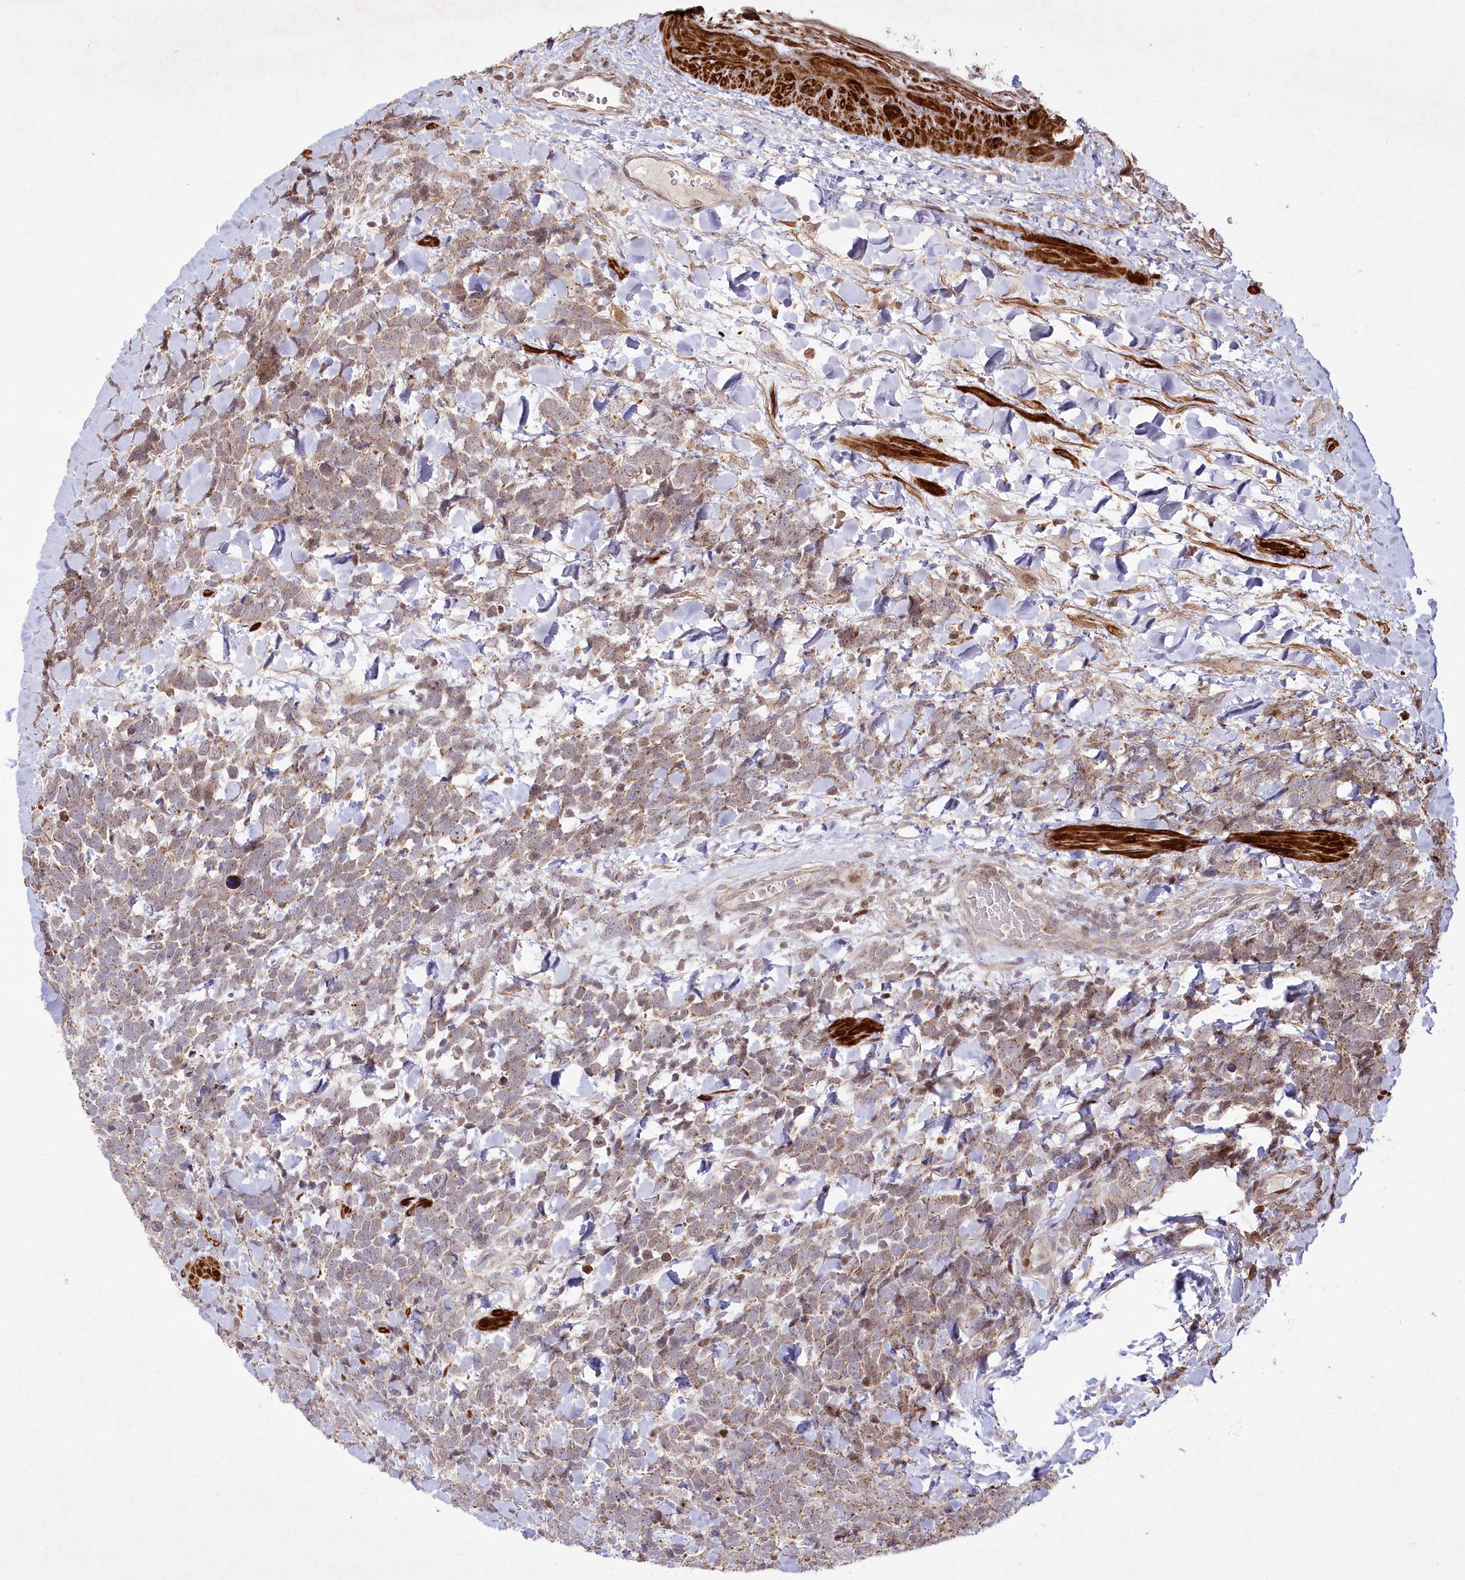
{"staining": {"intensity": "moderate", "quantity": "25%-75%", "location": "cytoplasmic/membranous,nuclear"}, "tissue": "urothelial cancer", "cell_type": "Tumor cells", "image_type": "cancer", "snomed": [{"axis": "morphology", "description": "Urothelial carcinoma, High grade"}, {"axis": "topography", "description": "Urinary bladder"}], "caption": "A brown stain shows moderate cytoplasmic/membranous and nuclear staining of a protein in high-grade urothelial carcinoma tumor cells. (DAB (3,3'-diaminobenzidine) IHC, brown staining for protein, blue staining for nuclei).", "gene": "PSTK", "patient": {"sex": "female", "age": 82}}